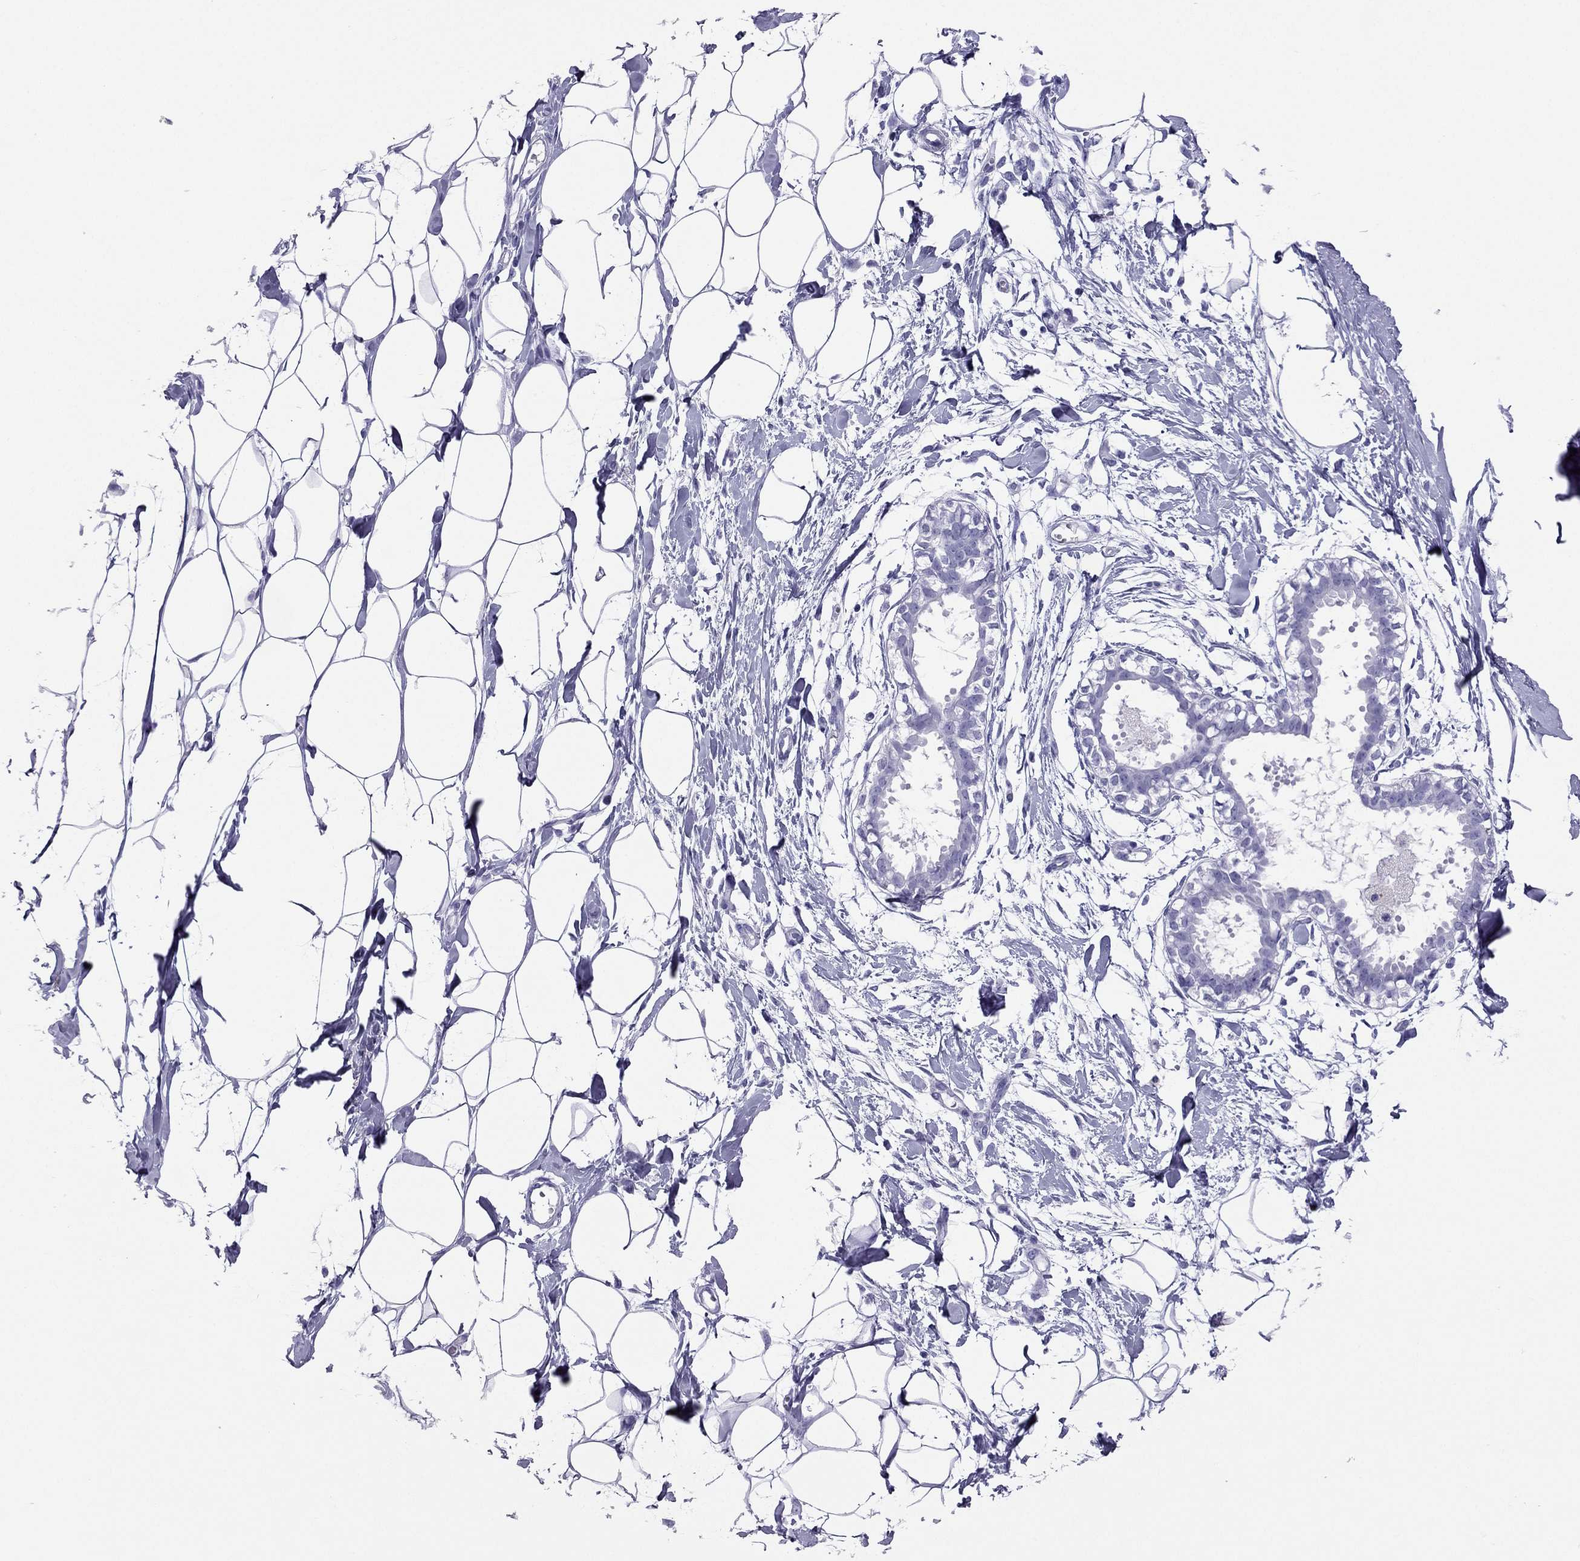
{"staining": {"intensity": "negative", "quantity": "none", "location": "none"}, "tissue": "breast", "cell_type": "Adipocytes", "image_type": "normal", "snomed": [{"axis": "morphology", "description": "Normal tissue, NOS"}, {"axis": "topography", "description": "Breast"}], "caption": "The histopathology image reveals no significant expression in adipocytes of breast. Nuclei are stained in blue.", "gene": "PDE6A", "patient": {"sex": "female", "age": 49}}